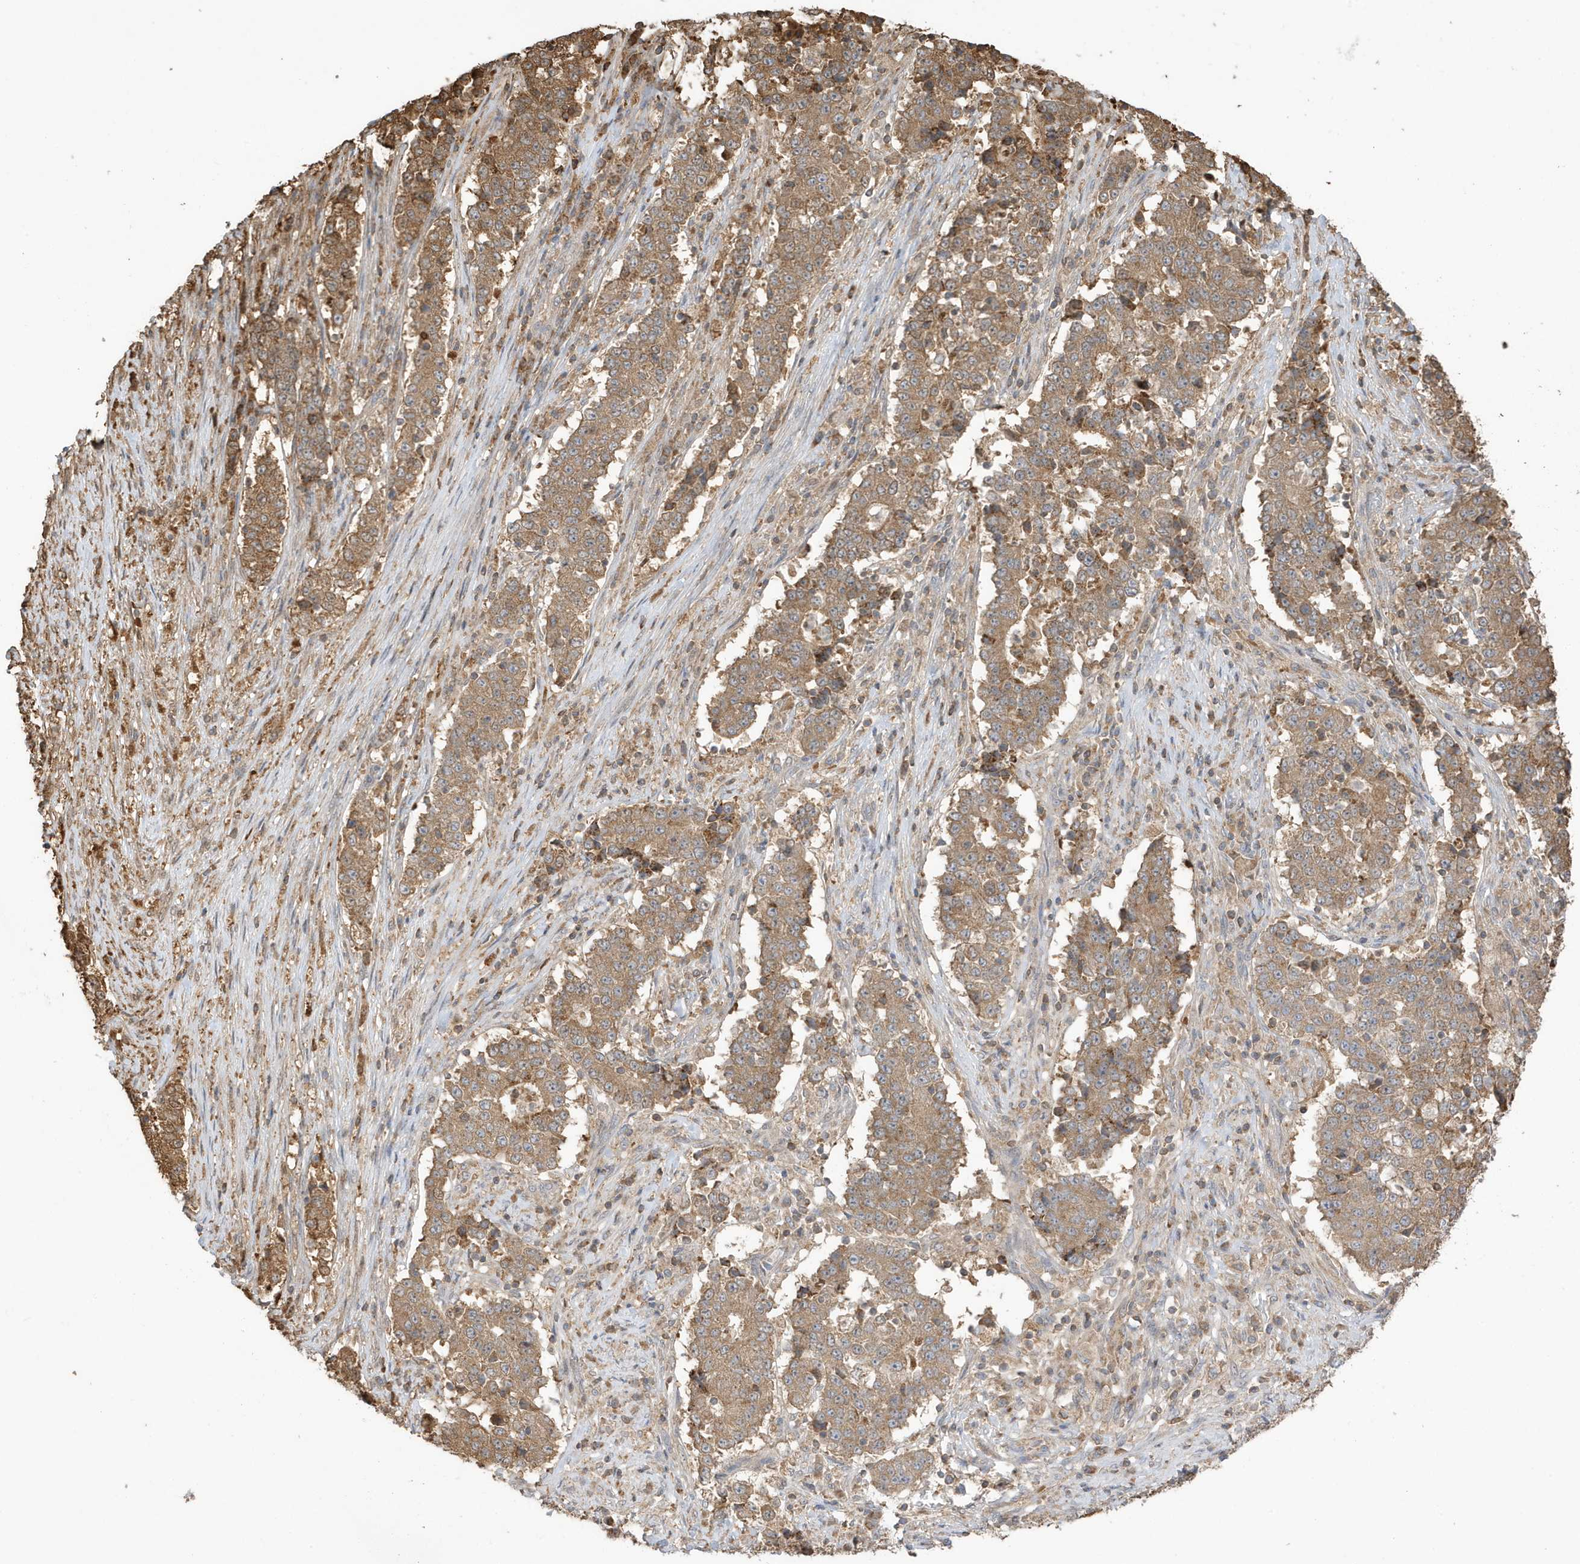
{"staining": {"intensity": "moderate", "quantity": ">75%", "location": "cytoplasmic/membranous"}, "tissue": "stomach cancer", "cell_type": "Tumor cells", "image_type": "cancer", "snomed": [{"axis": "morphology", "description": "Adenocarcinoma, NOS"}, {"axis": "topography", "description": "Stomach"}], "caption": "Immunohistochemistry (IHC) image of stomach cancer stained for a protein (brown), which demonstrates medium levels of moderate cytoplasmic/membranous expression in approximately >75% of tumor cells.", "gene": "AZI2", "patient": {"sex": "male", "age": 59}}